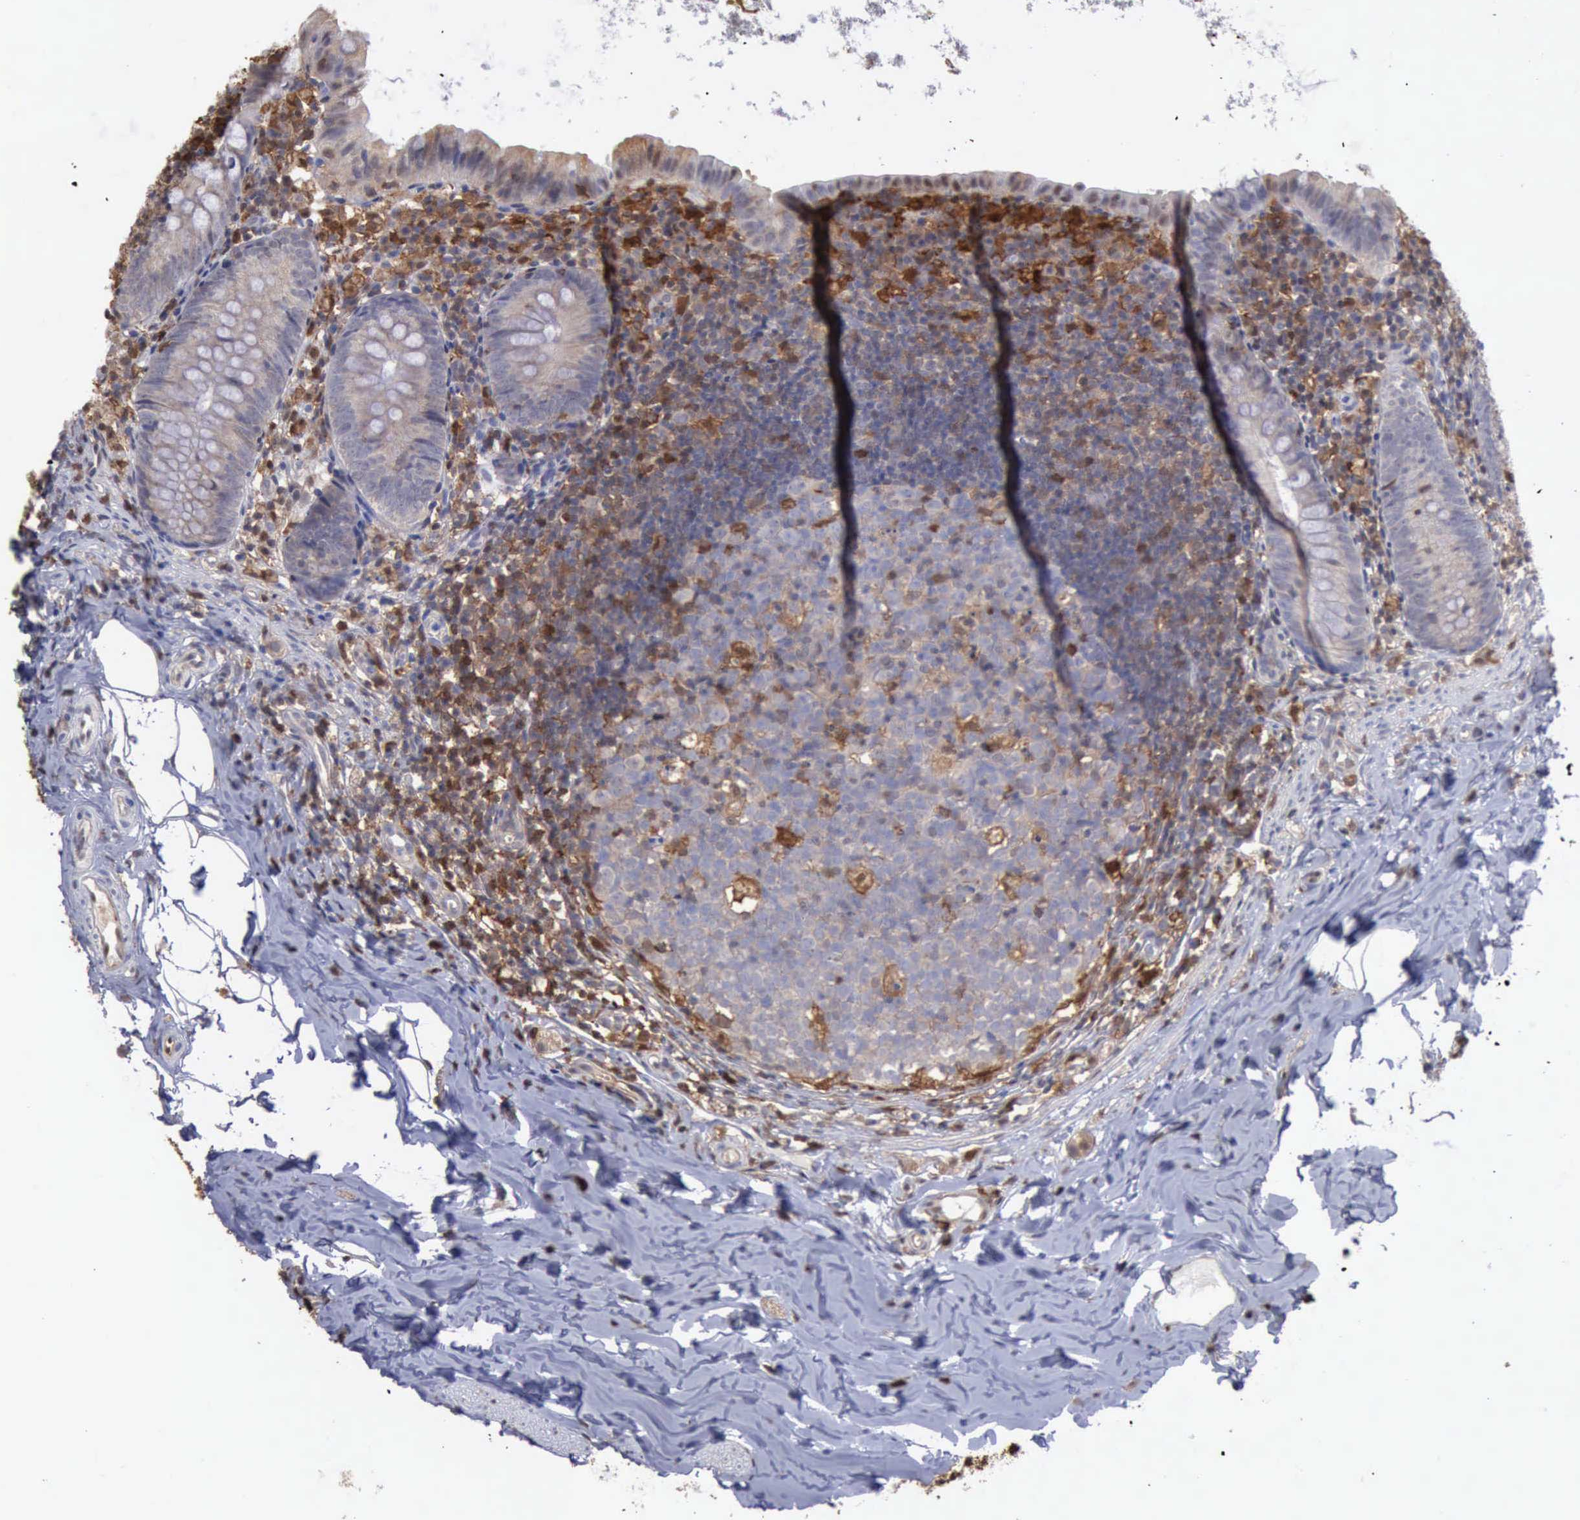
{"staining": {"intensity": "weak", "quantity": "25%-75%", "location": "cytoplasmic/membranous"}, "tissue": "appendix", "cell_type": "Glandular cells", "image_type": "normal", "snomed": [{"axis": "morphology", "description": "Normal tissue, NOS"}, {"axis": "topography", "description": "Appendix"}], "caption": "An immunohistochemistry micrograph of benign tissue is shown. Protein staining in brown labels weak cytoplasmic/membranous positivity in appendix within glandular cells.", "gene": "STAT1", "patient": {"sex": "female", "age": 9}}